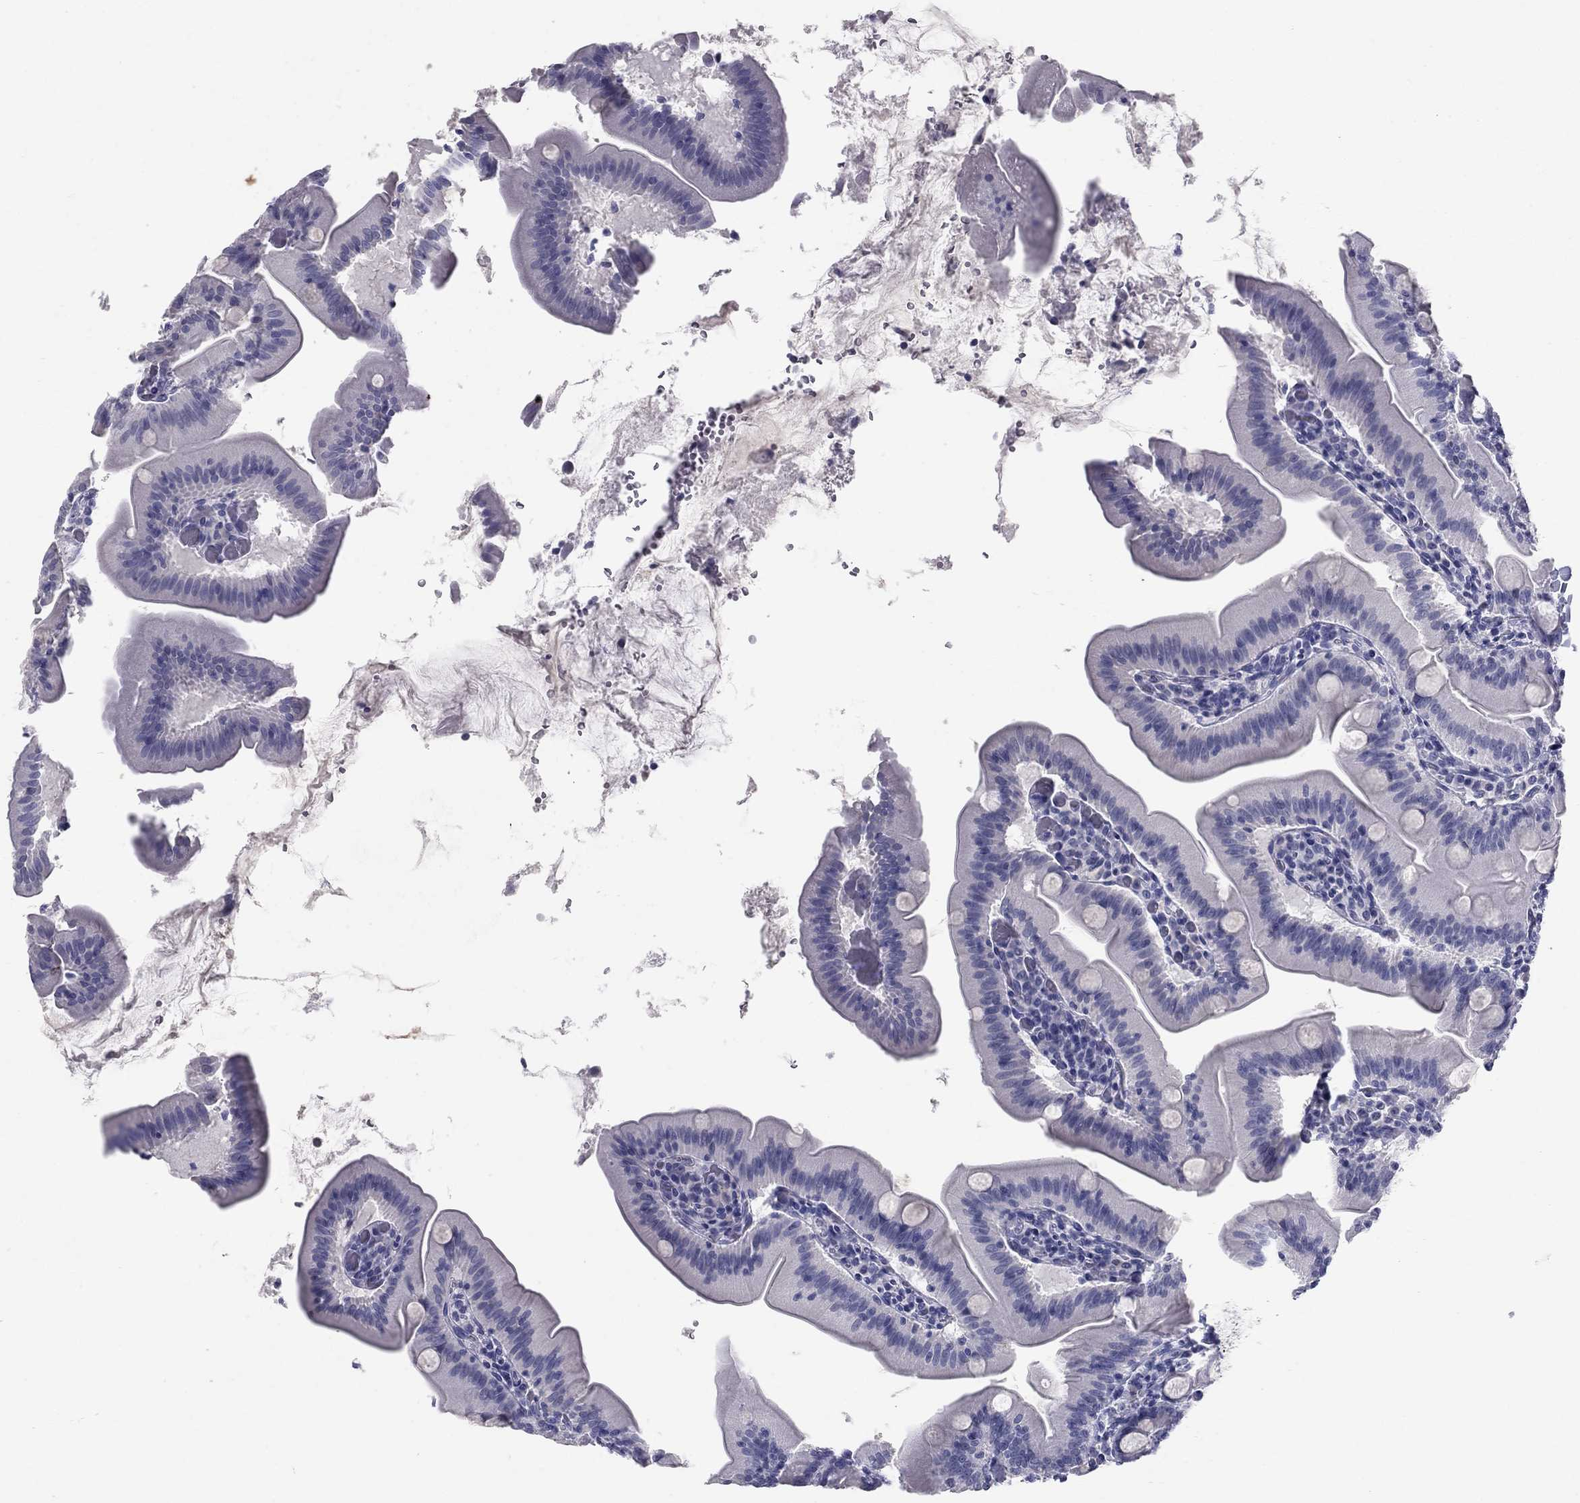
{"staining": {"intensity": "negative", "quantity": "none", "location": "none"}, "tissue": "small intestine", "cell_type": "Glandular cells", "image_type": "normal", "snomed": [{"axis": "morphology", "description": "Normal tissue, NOS"}, {"axis": "topography", "description": "Small intestine"}], "caption": "There is no significant staining in glandular cells of small intestine. (Brightfield microscopy of DAB IHC at high magnification).", "gene": "KRT75", "patient": {"sex": "male", "age": 37}}